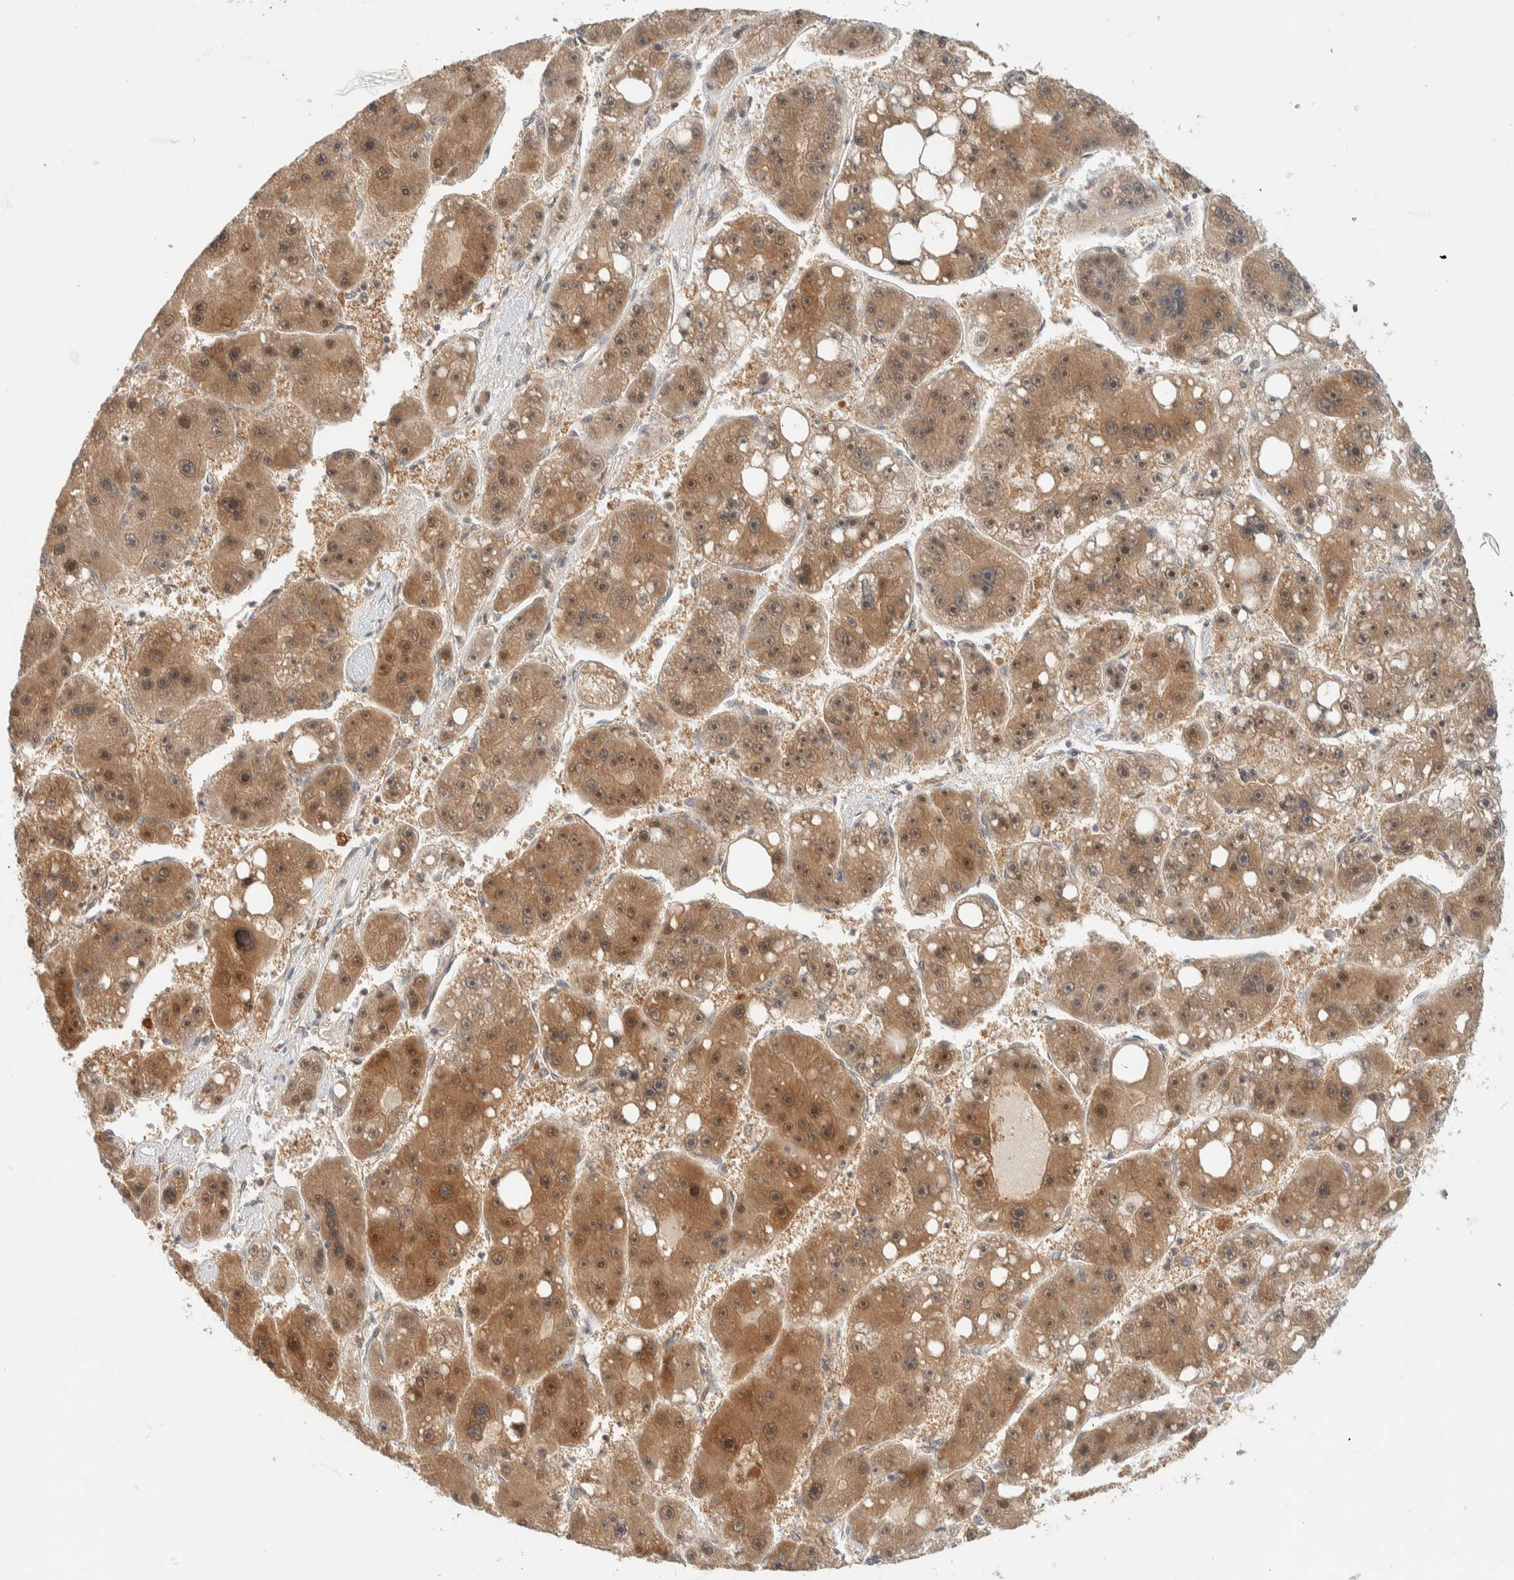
{"staining": {"intensity": "moderate", "quantity": ">75%", "location": "cytoplasmic/membranous"}, "tissue": "liver cancer", "cell_type": "Tumor cells", "image_type": "cancer", "snomed": [{"axis": "morphology", "description": "Carcinoma, Hepatocellular, NOS"}, {"axis": "topography", "description": "Liver"}], "caption": "Immunohistochemical staining of human hepatocellular carcinoma (liver) demonstrates medium levels of moderate cytoplasmic/membranous positivity in about >75% of tumor cells. Immunohistochemistry (ihc) stains the protein in brown and the nuclei are stained blue.", "gene": "C8orf76", "patient": {"sex": "female", "age": 61}}